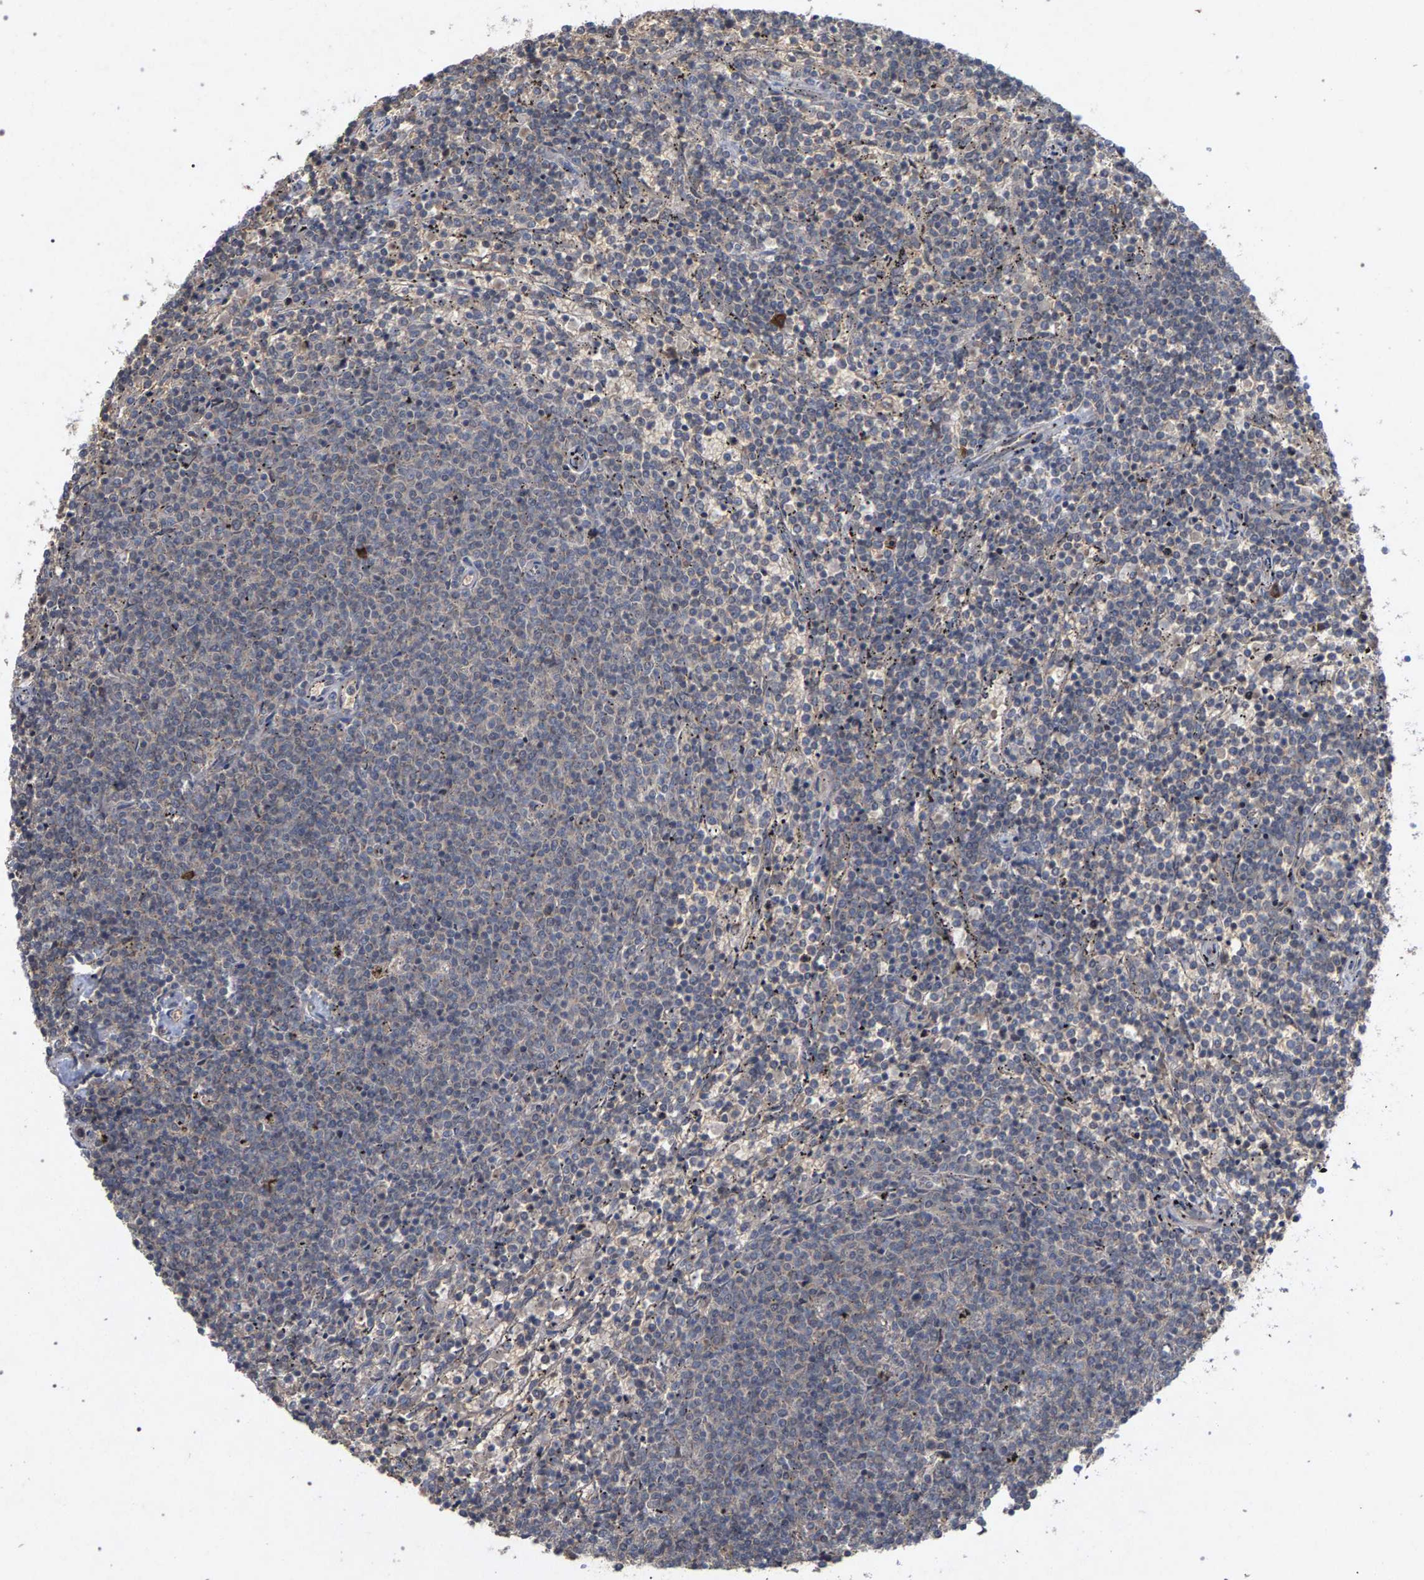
{"staining": {"intensity": "negative", "quantity": "none", "location": "none"}, "tissue": "lymphoma", "cell_type": "Tumor cells", "image_type": "cancer", "snomed": [{"axis": "morphology", "description": "Malignant lymphoma, non-Hodgkin's type, Low grade"}, {"axis": "topography", "description": "Spleen"}], "caption": "IHC micrograph of human lymphoma stained for a protein (brown), which demonstrates no staining in tumor cells. (Stains: DAB (3,3'-diaminobenzidine) immunohistochemistry with hematoxylin counter stain, Microscopy: brightfield microscopy at high magnification).", "gene": "SLC4A4", "patient": {"sex": "female", "age": 50}}